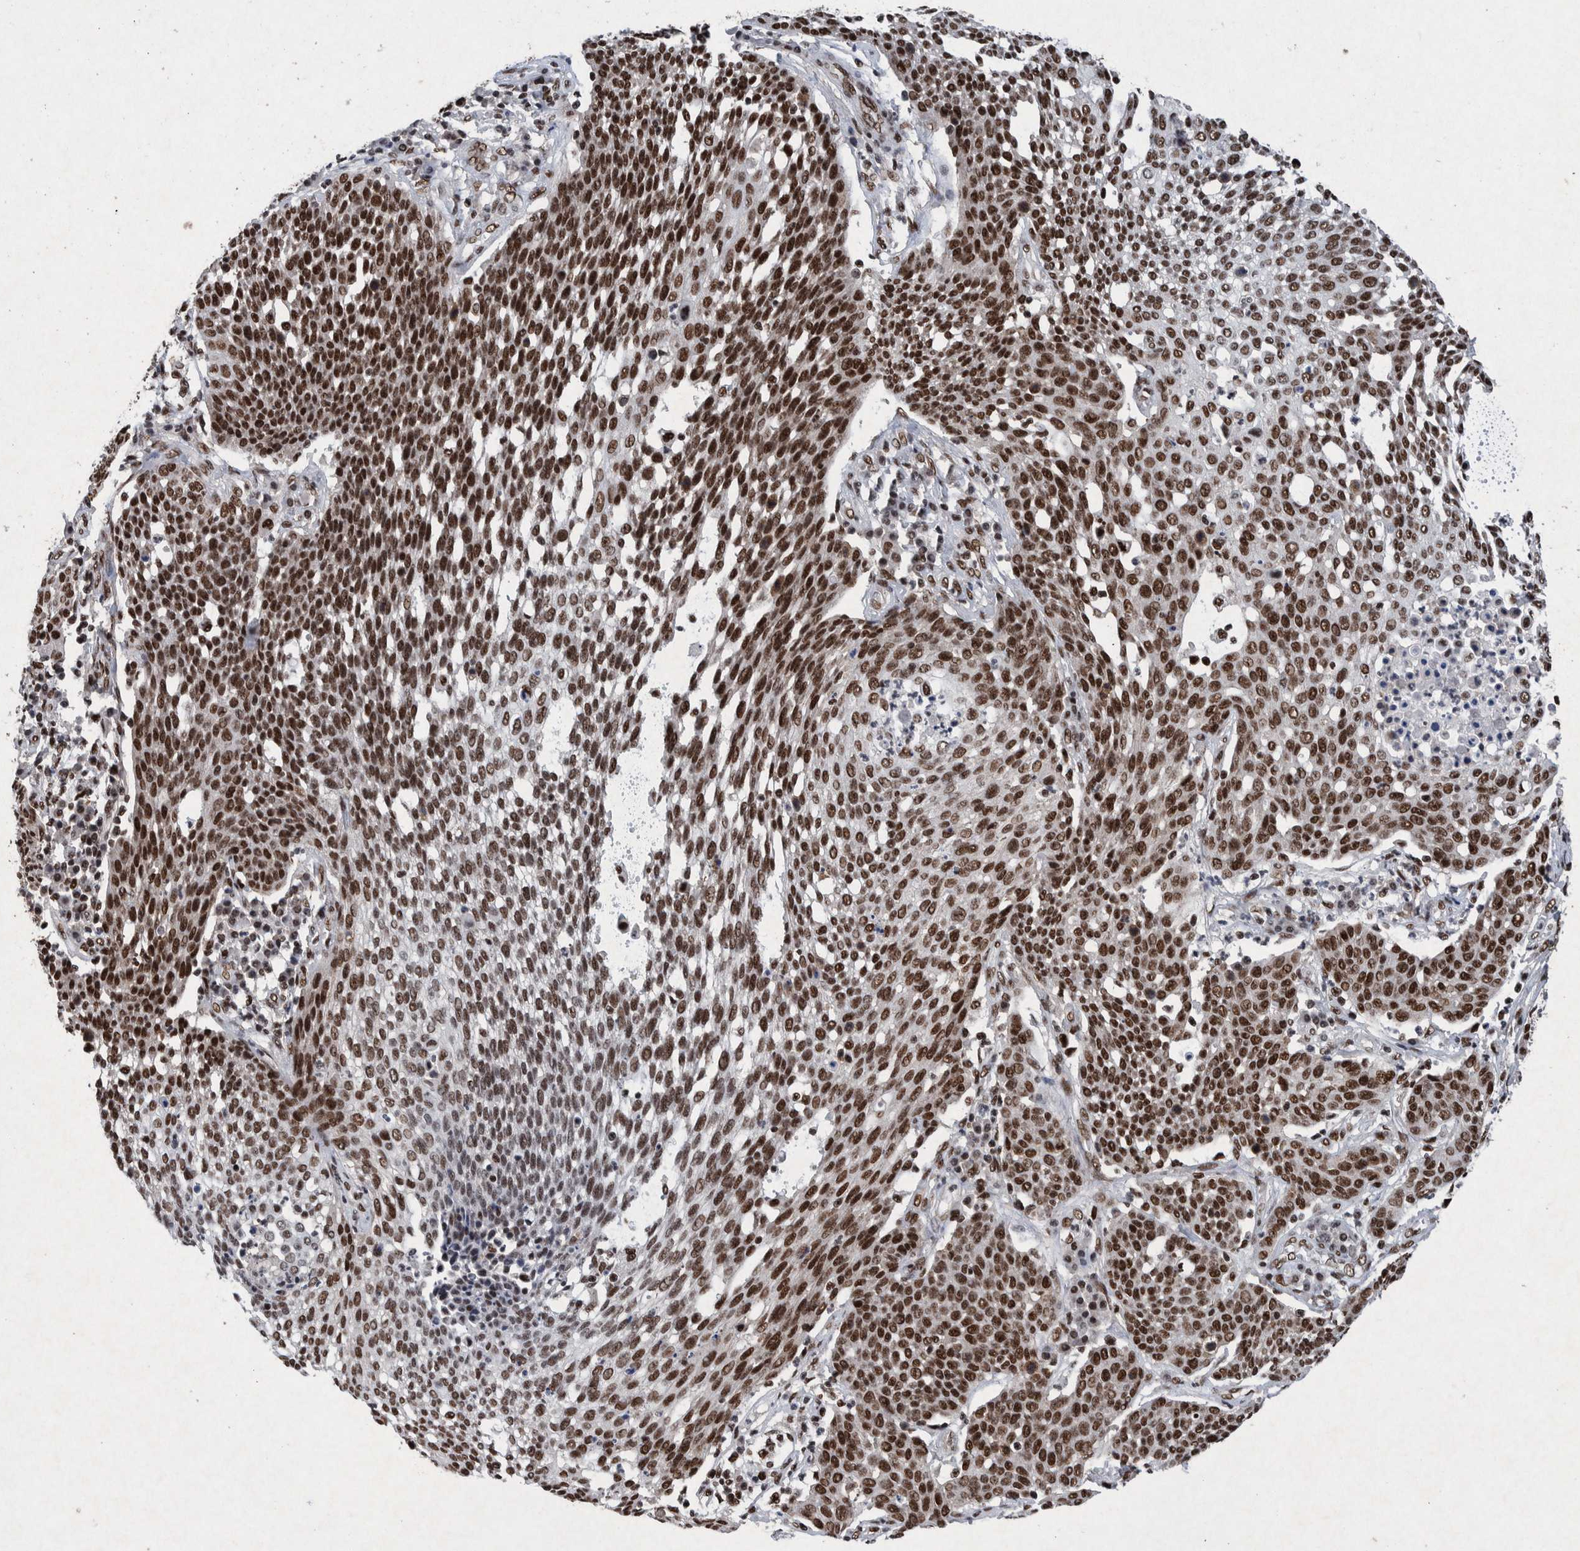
{"staining": {"intensity": "strong", "quantity": ">75%", "location": "nuclear"}, "tissue": "cervical cancer", "cell_type": "Tumor cells", "image_type": "cancer", "snomed": [{"axis": "morphology", "description": "Squamous cell carcinoma, NOS"}, {"axis": "topography", "description": "Cervix"}], "caption": "Squamous cell carcinoma (cervical) was stained to show a protein in brown. There is high levels of strong nuclear staining in approximately >75% of tumor cells.", "gene": "TAF10", "patient": {"sex": "female", "age": 34}}